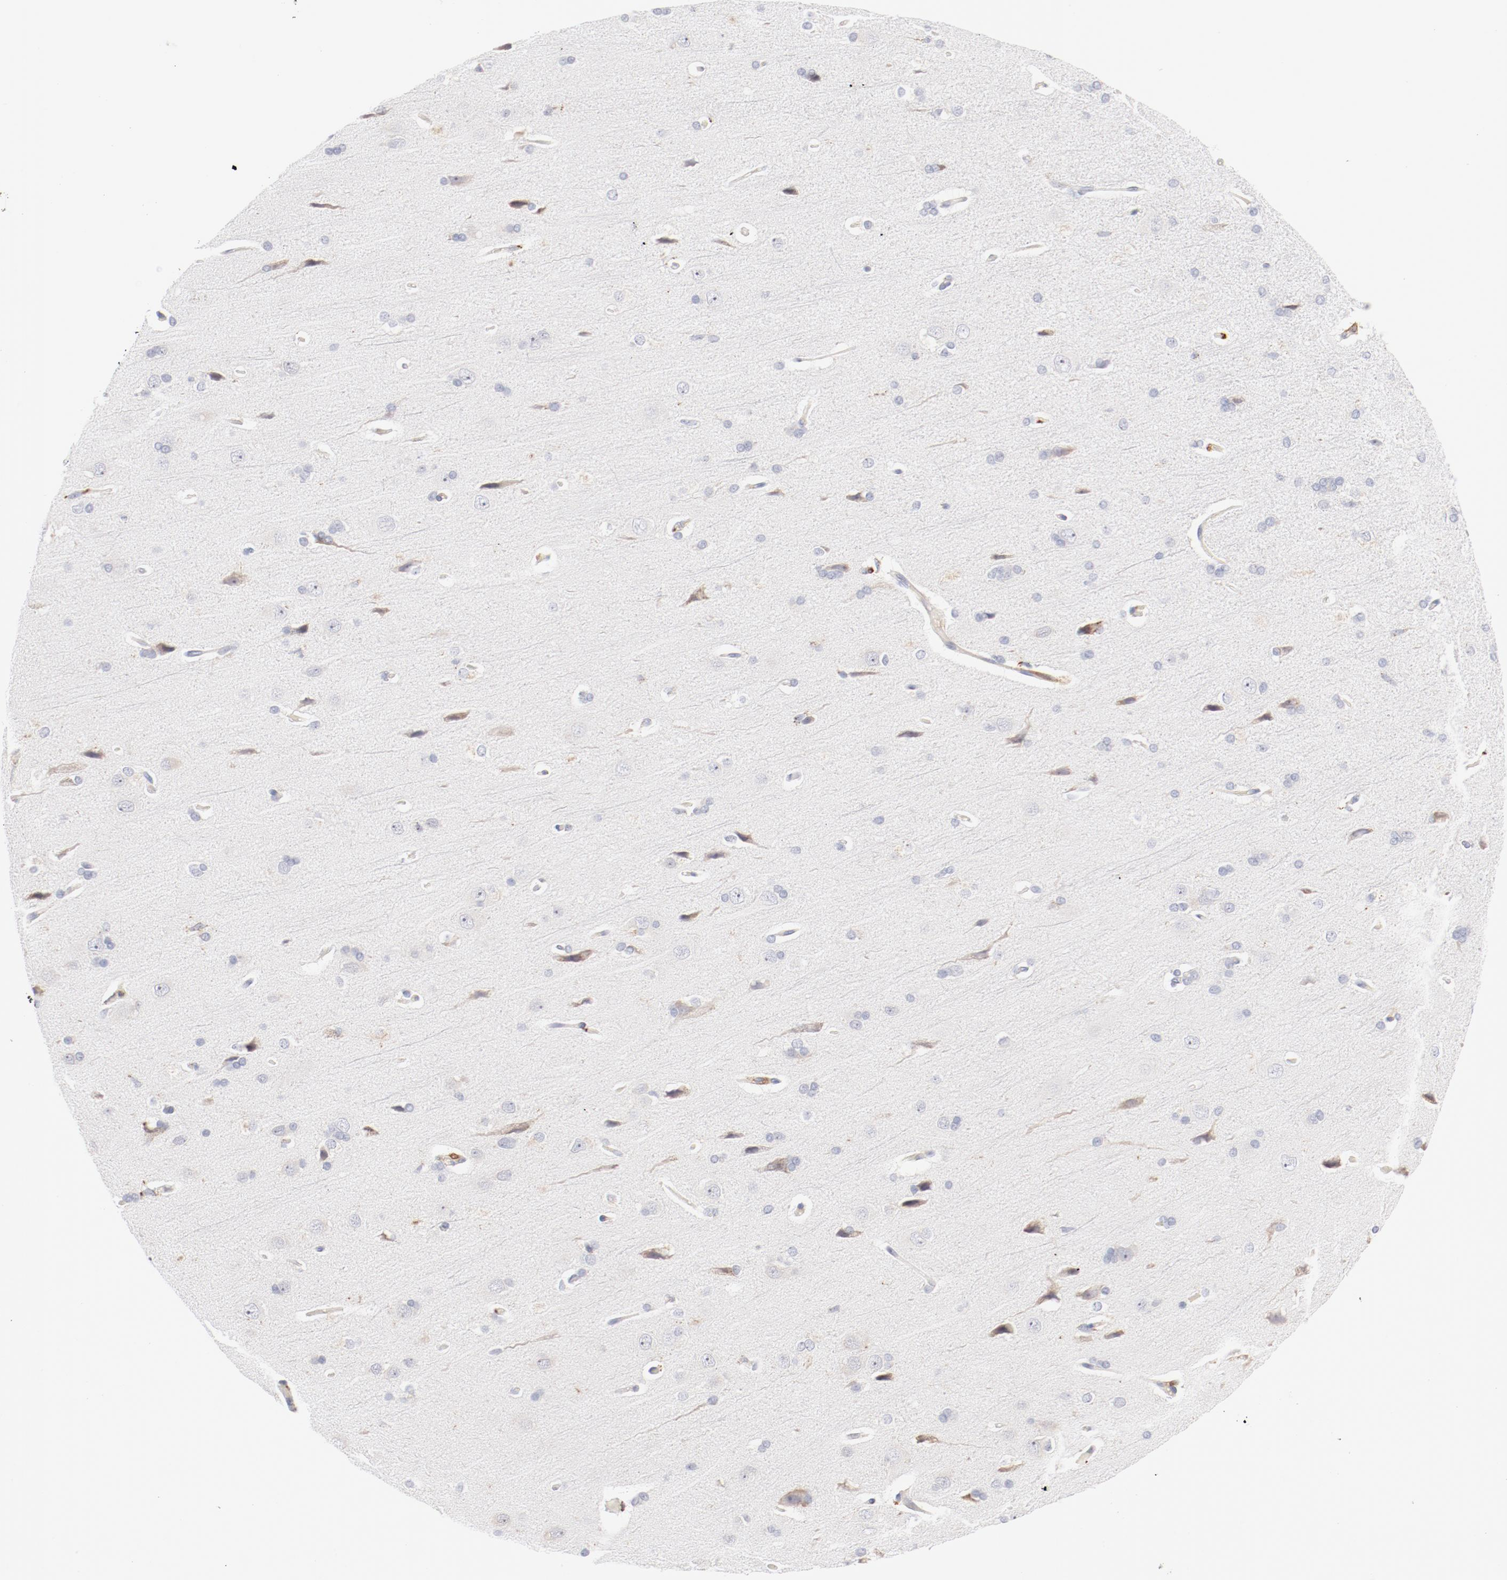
{"staining": {"intensity": "moderate", "quantity": "25%-75%", "location": "cytoplasmic/membranous"}, "tissue": "cerebral cortex", "cell_type": "Endothelial cells", "image_type": "normal", "snomed": [{"axis": "morphology", "description": "Normal tissue, NOS"}, {"axis": "topography", "description": "Cerebral cortex"}], "caption": "Immunohistochemistry image of benign cerebral cortex: cerebral cortex stained using immunohistochemistry (IHC) displays medium levels of moderate protein expression localized specifically in the cytoplasmic/membranous of endothelial cells, appearing as a cytoplasmic/membranous brown color.", "gene": "CTSH", "patient": {"sex": "male", "age": 62}}